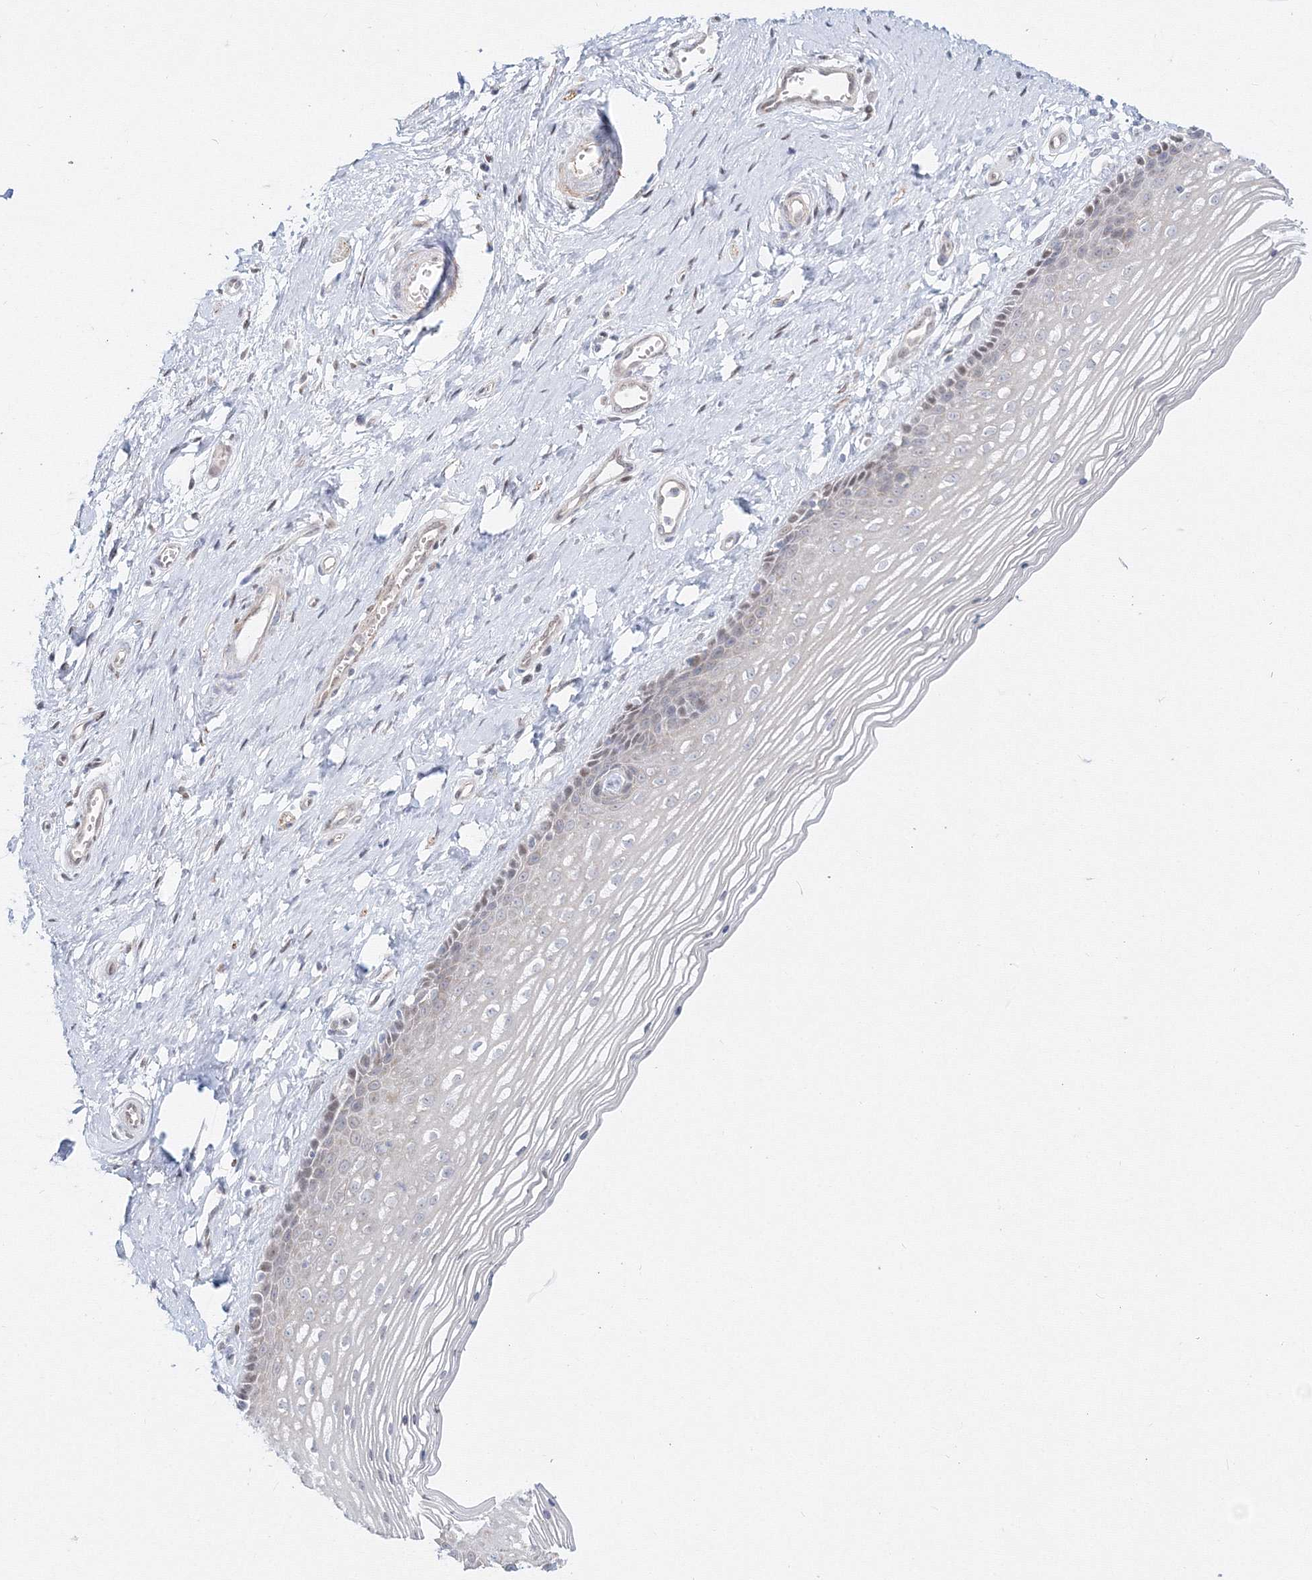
{"staining": {"intensity": "weak", "quantity": "<25%", "location": "nuclear"}, "tissue": "vagina", "cell_type": "Squamous epithelial cells", "image_type": "normal", "snomed": [{"axis": "morphology", "description": "Normal tissue, NOS"}, {"axis": "topography", "description": "Vagina"}], "caption": "High power microscopy micrograph of an immunohistochemistry (IHC) image of unremarkable vagina, revealing no significant staining in squamous epithelial cells. The staining was performed using DAB to visualize the protein expression in brown, while the nuclei were stained in blue with hematoxylin (Magnification: 20x).", "gene": "ARHGAP21", "patient": {"sex": "female", "age": 46}}